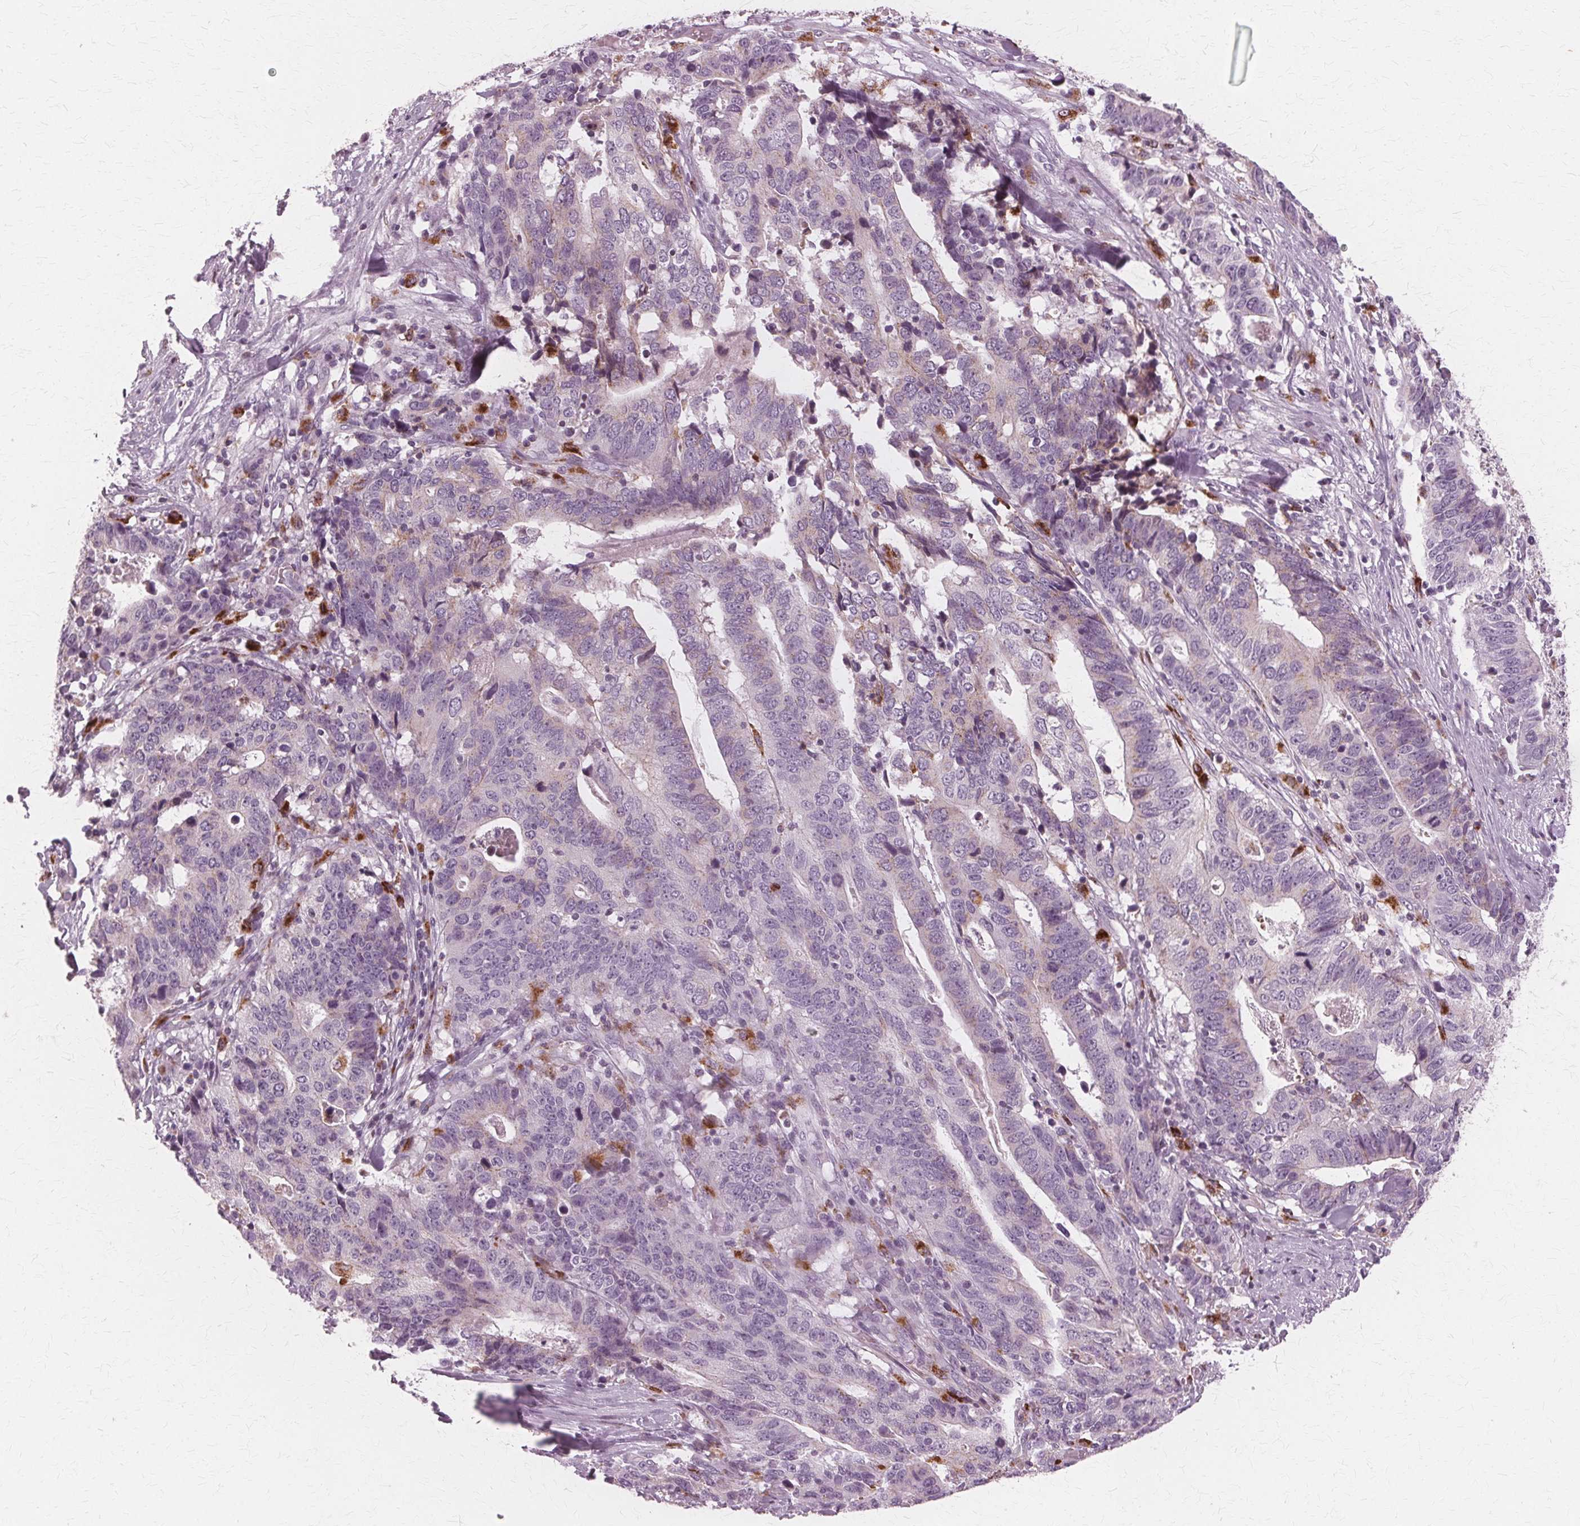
{"staining": {"intensity": "negative", "quantity": "none", "location": "none"}, "tissue": "stomach cancer", "cell_type": "Tumor cells", "image_type": "cancer", "snomed": [{"axis": "morphology", "description": "Adenocarcinoma, NOS"}, {"axis": "topography", "description": "Stomach, upper"}], "caption": "Human stomach adenocarcinoma stained for a protein using immunohistochemistry (IHC) exhibits no expression in tumor cells.", "gene": "DNASE2", "patient": {"sex": "female", "age": 67}}